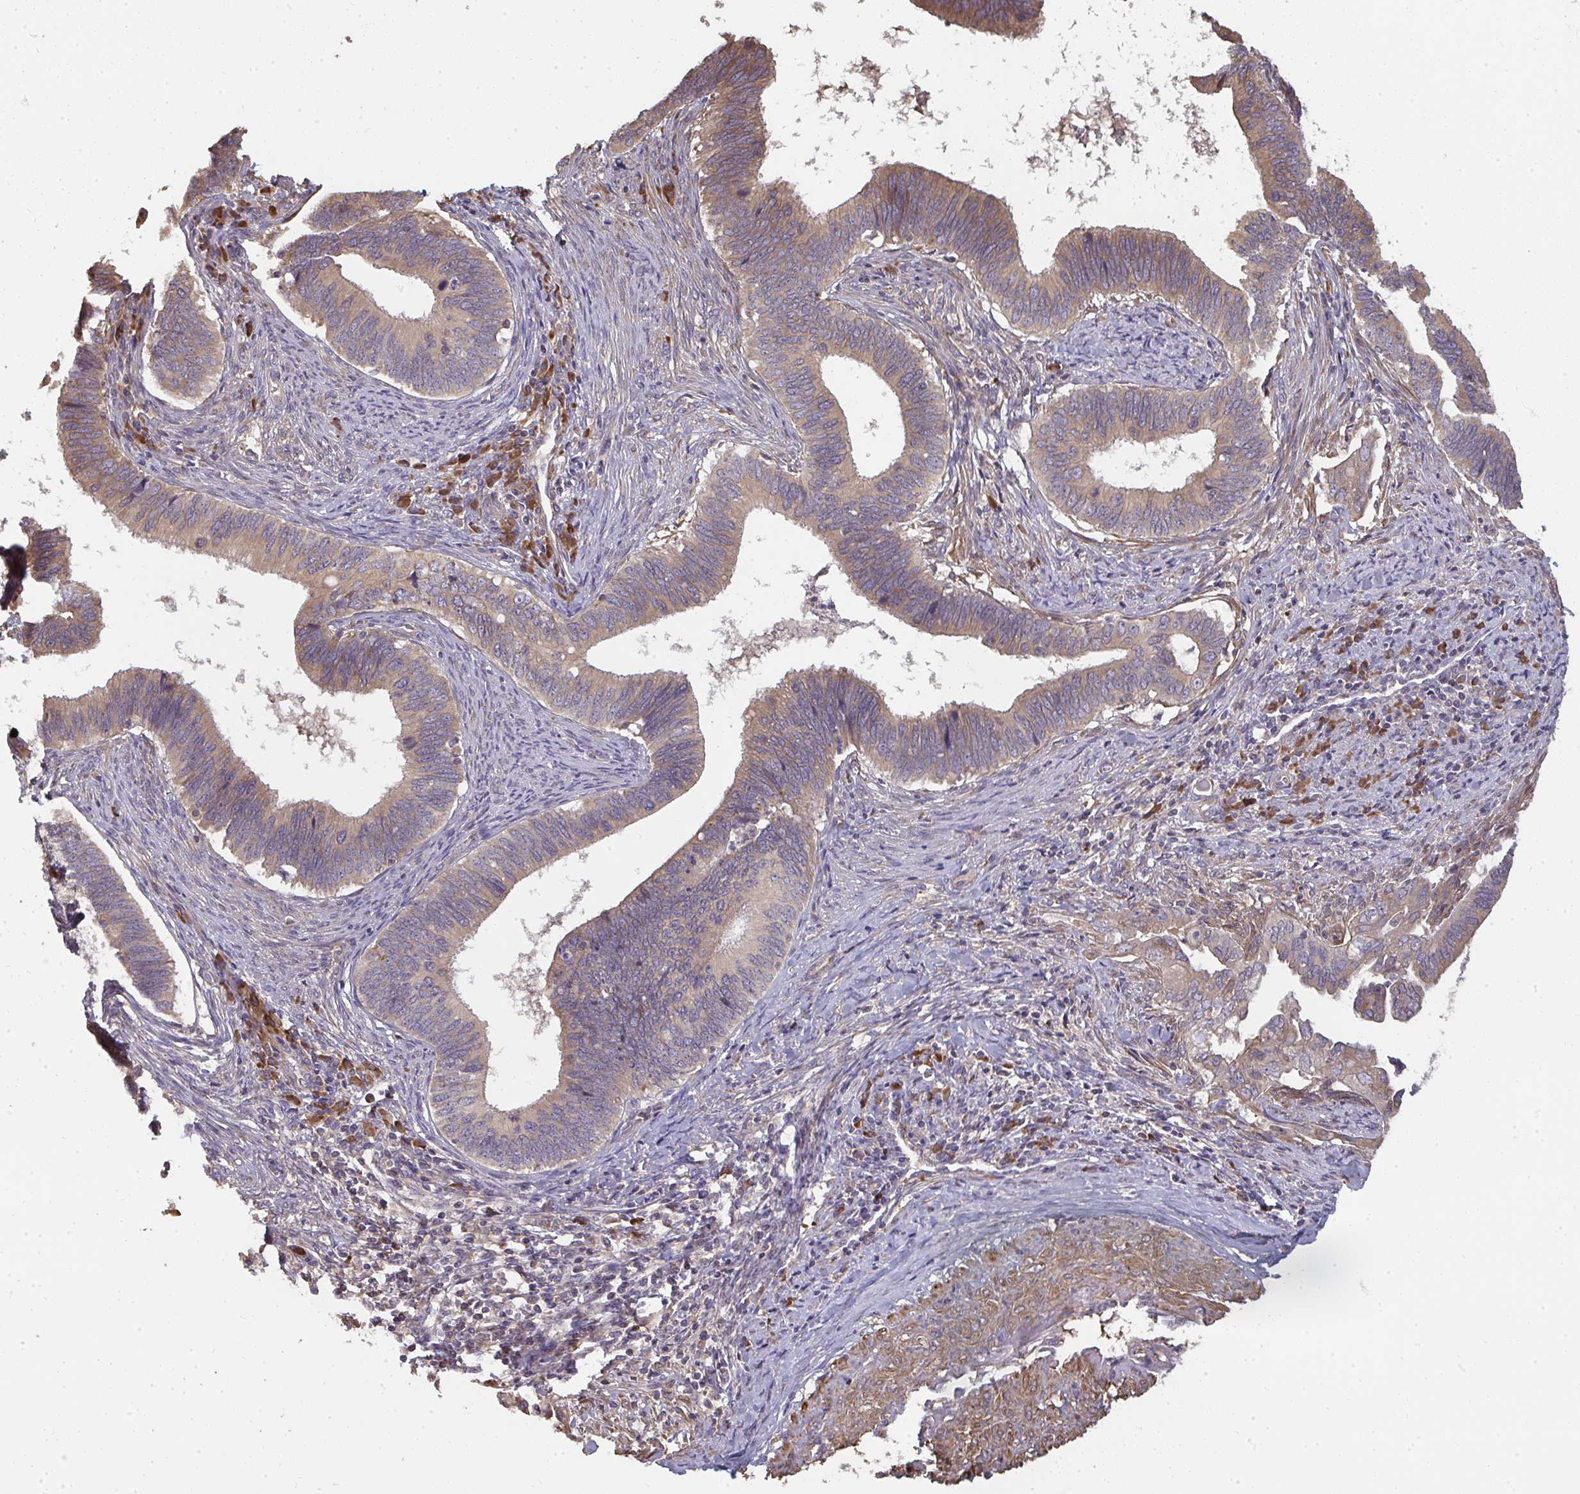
{"staining": {"intensity": "weak", "quantity": "25%-75%", "location": "cytoplasmic/membranous"}, "tissue": "cervical cancer", "cell_type": "Tumor cells", "image_type": "cancer", "snomed": [{"axis": "morphology", "description": "Adenocarcinoma, NOS"}, {"axis": "topography", "description": "Cervix"}], "caption": "Cervical adenocarcinoma stained for a protein shows weak cytoplasmic/membranous positivity in tumor cells.", "gene": "ZFYVE28", "patient": {"sex": "female", "age": 42}}